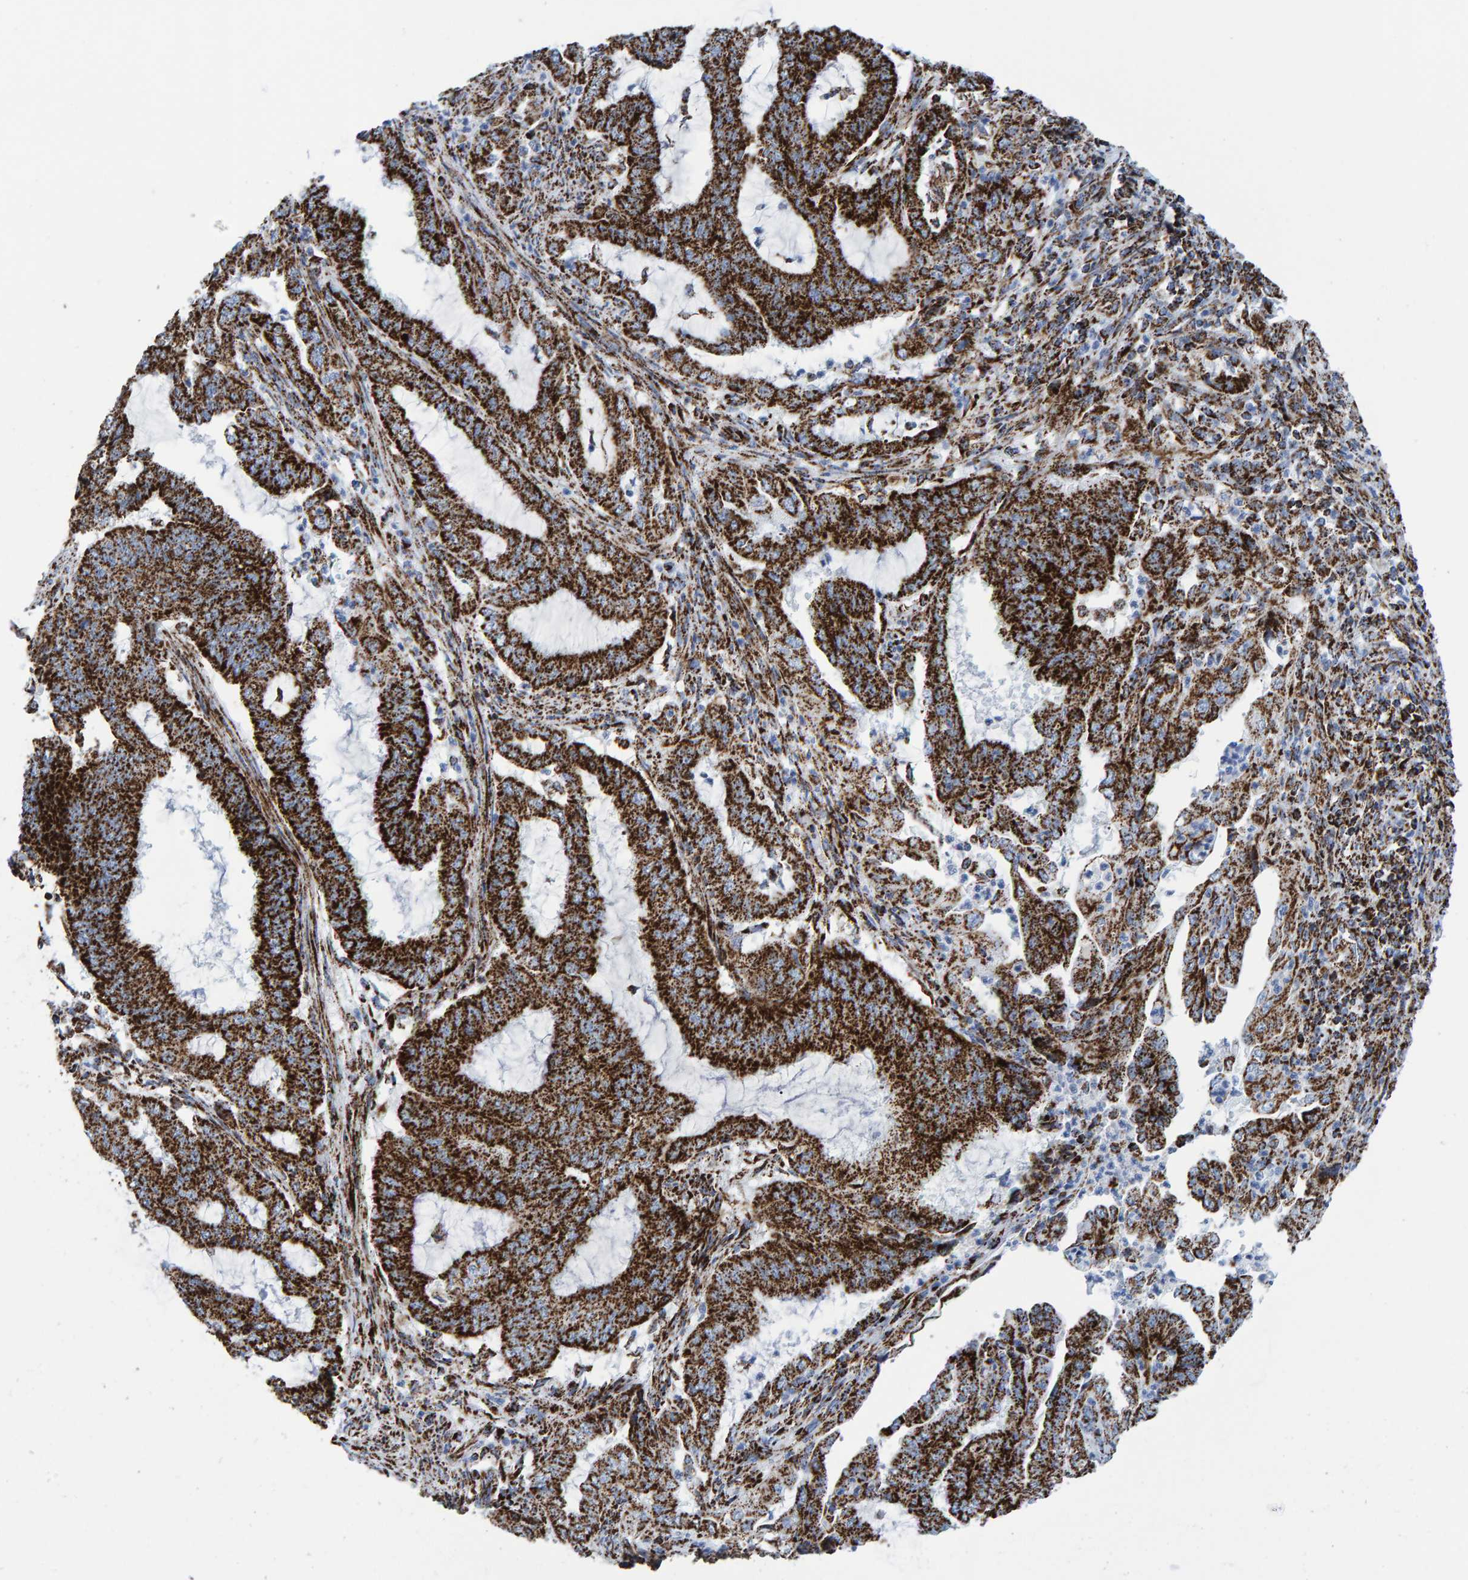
{"staining": {"intensity": "strong", "quantity": ">75%", "location": "cytoplasmic/membranous"}, "tissue": "endometrial cancer", "cell_type": "Tumor cells", "image_type": "cancer", "snomed": [{"axis": "morphology", "description": "Adenocarcinoma, NOS"}, {"axis": "topography", "description": "Endometrium"}], "caption": "Endometrial cancer stained with DAB IHC reveals high levels of strong cytoplasmic/membranous staining in approximately >75% of tumor cells. The staining was performed using DAB, with brown indicating positive protein expression. Nuclei are stained blue with hematoxylin.", "gene": "ENSG00000262660", "patient": {"sex": "female", "age": 51}}